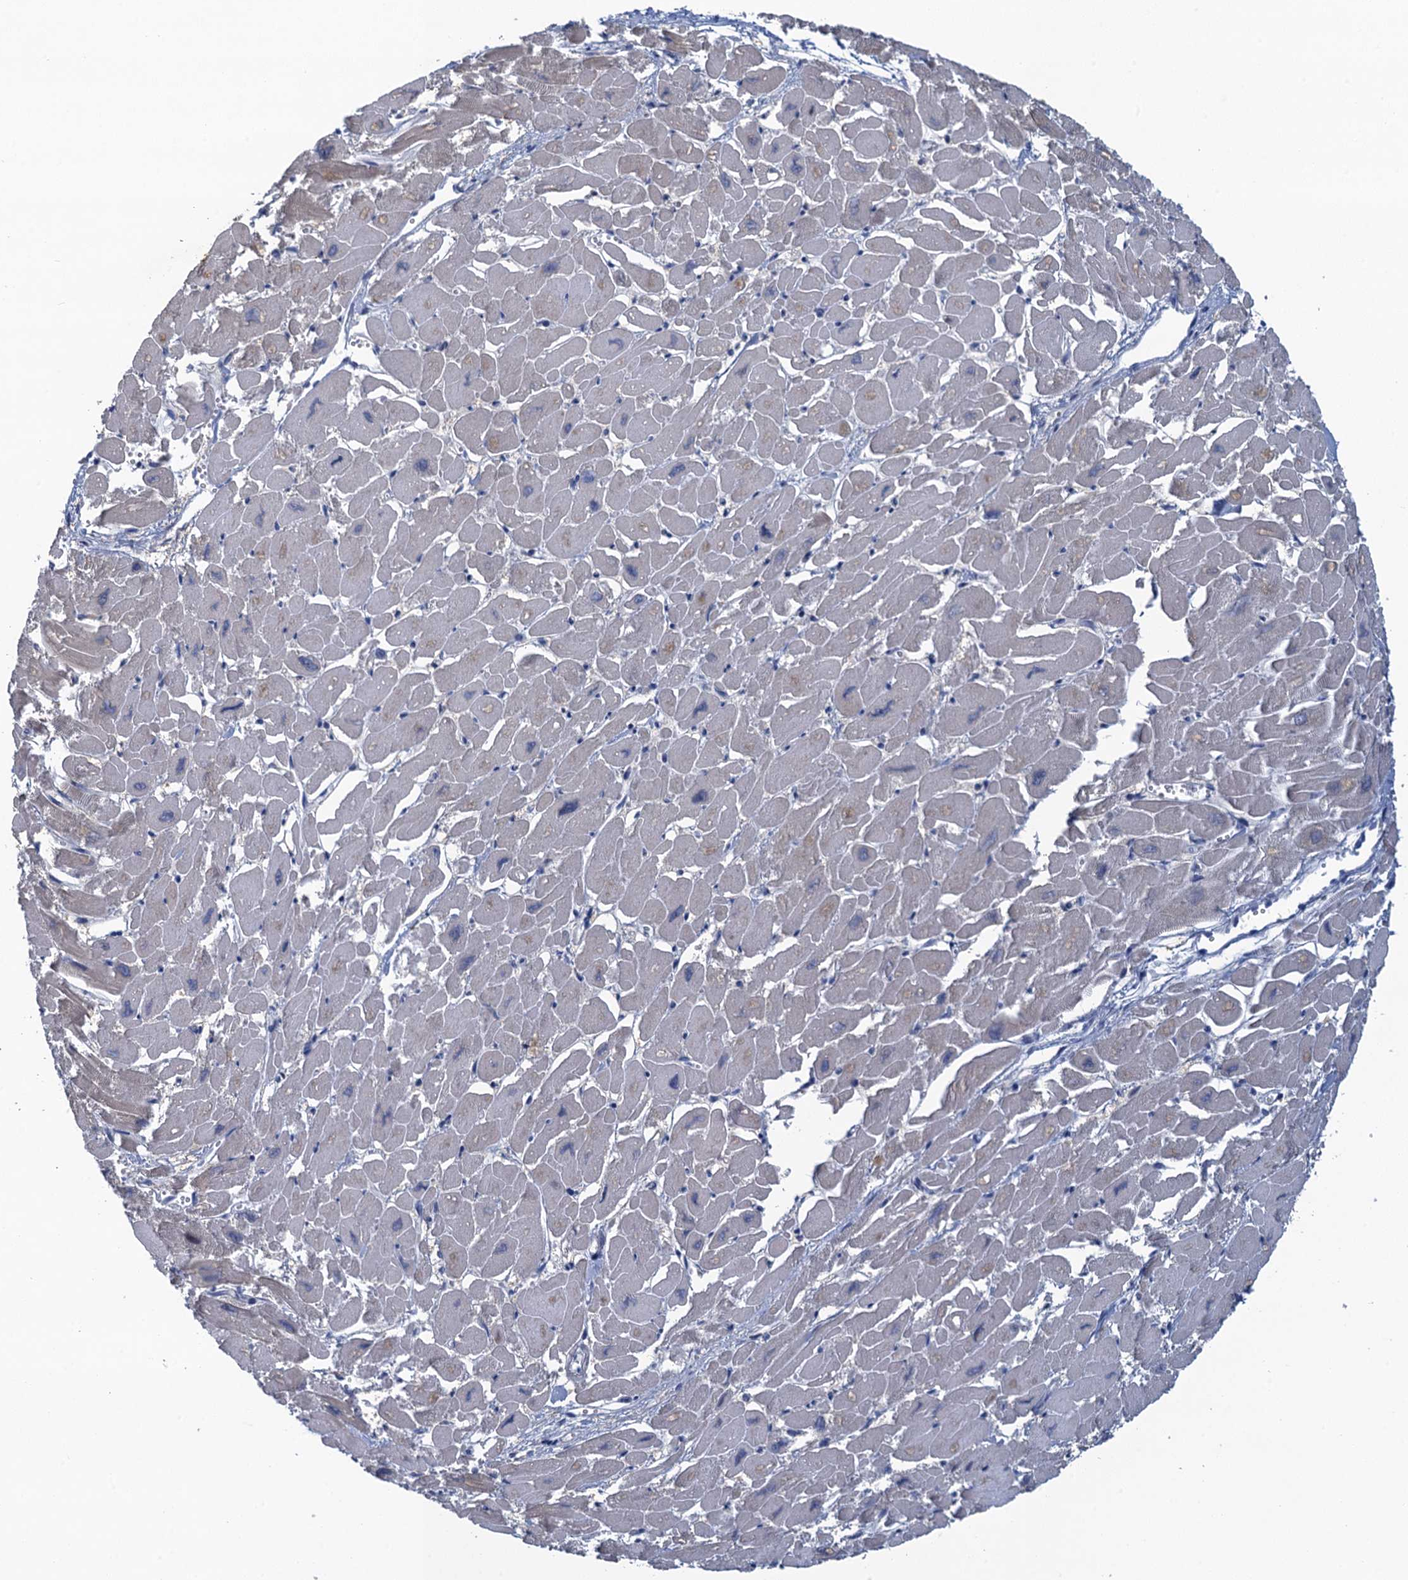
{"staining": {"intensity": "weak", "quantity": "<25%", "location": "cytoplasmic/membranous"}, "tissue": "heart muscle", "cell_type": "Cardiomyocytes", "image_type": "normal", "snomed": [{"axis": "morphology", "description": "Normal tissue, NOS"}, {"axis": "topography", "description": "Heart"}], "caption": "Photomicrograph shows no significant protein positivity in cardiomyocytes of benign heart muscle.", "gene": "MRFAP1", "patient": {"sex": "male", "age": 54}}